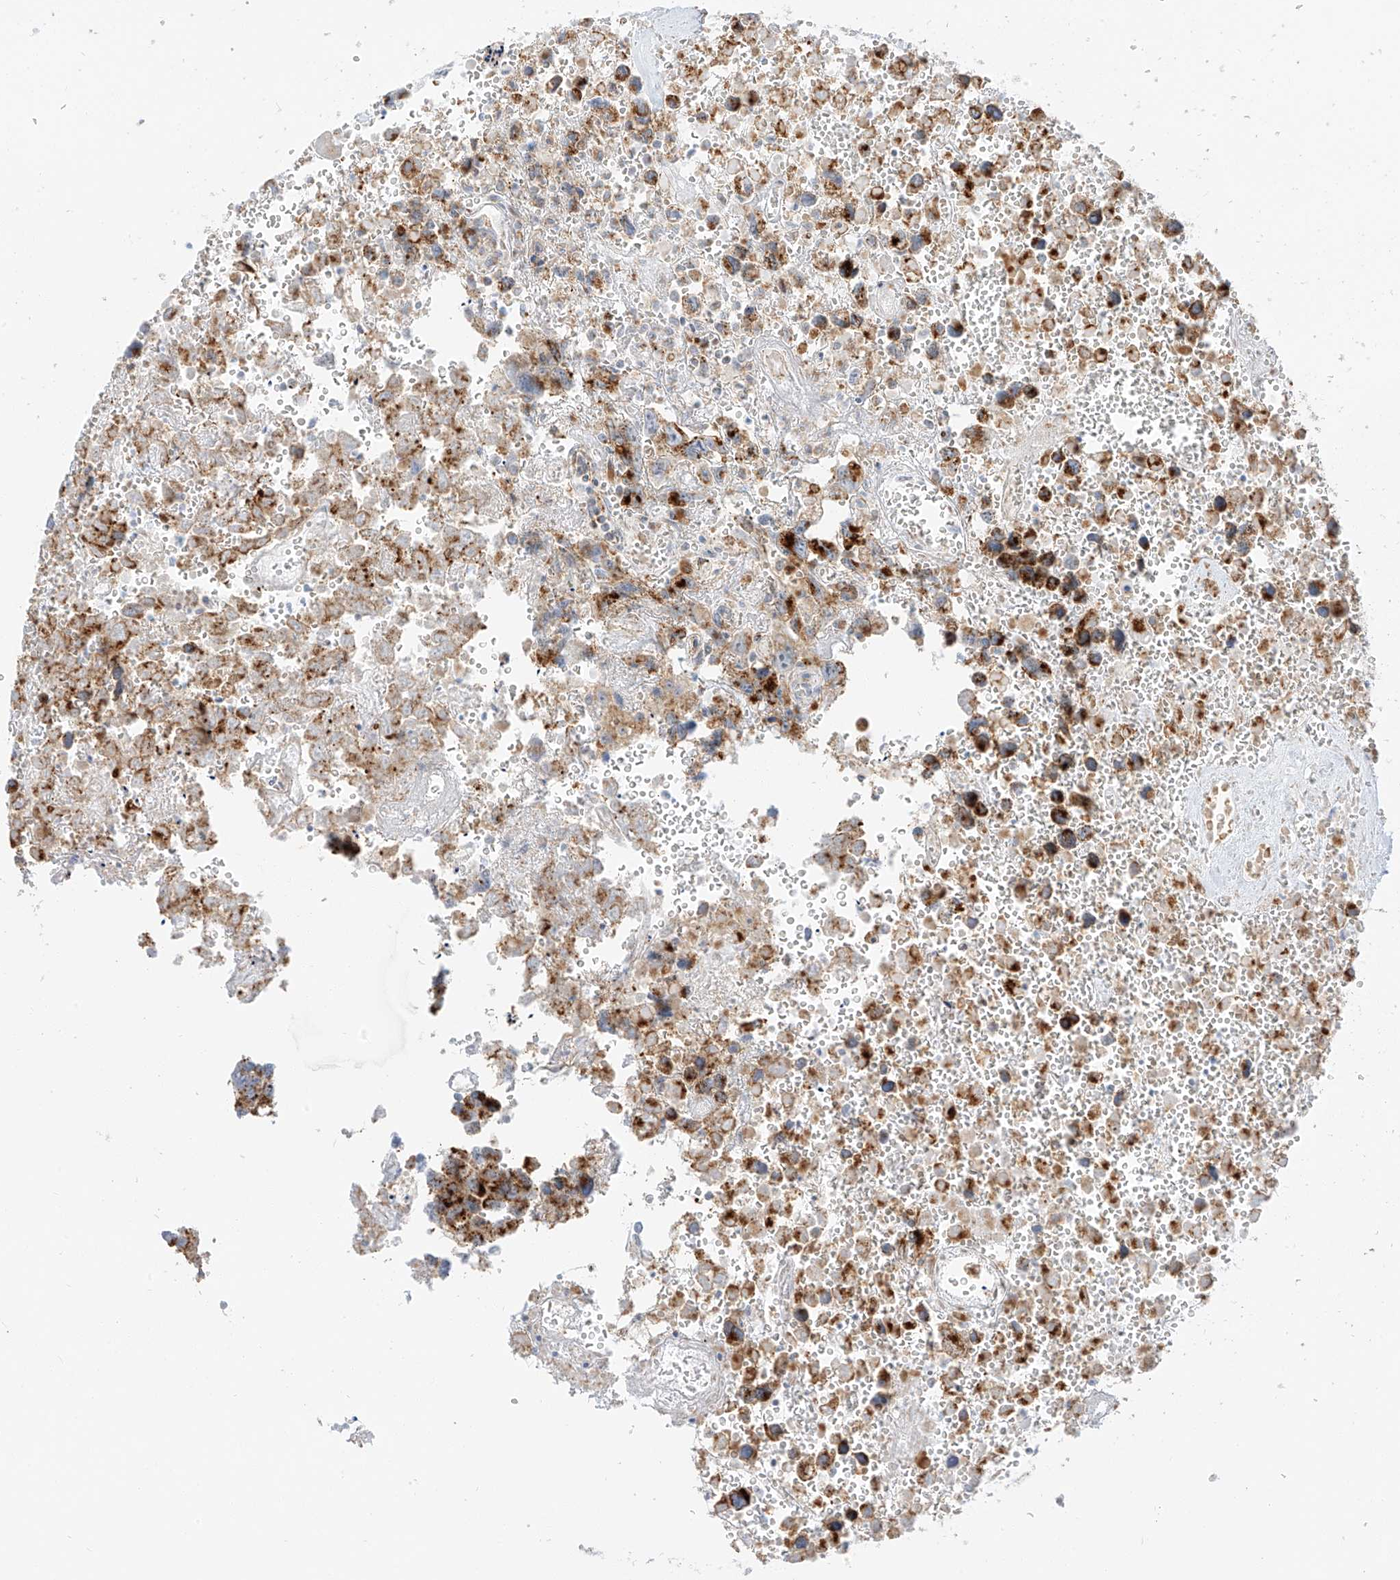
{"staining": {"intensity": "moderate", "quantity": ">75%", "location": "cytoplasmic/membranous"}, "tissue": "testis cancer", "cell_type": "Tumor cells", "image_type": "cancer", "snomed": [{"axis": "morphology", "description": "Carcinoma, Embryonal, NOS"}, {"axis": "topography", "description": "Testis"}], "caption": "Immunohistochemistry (IHC) of testis cancer (embryonal carcinoma) reveals medium levels of moderate cytoplasmic/membranous expression in approximately >75% of tumor cells. (DAB IHC, brown staining for protein, blue staining for nuclei).", "gene": "SLC35F6", "patient": {"sex": "male", "age": 31}}